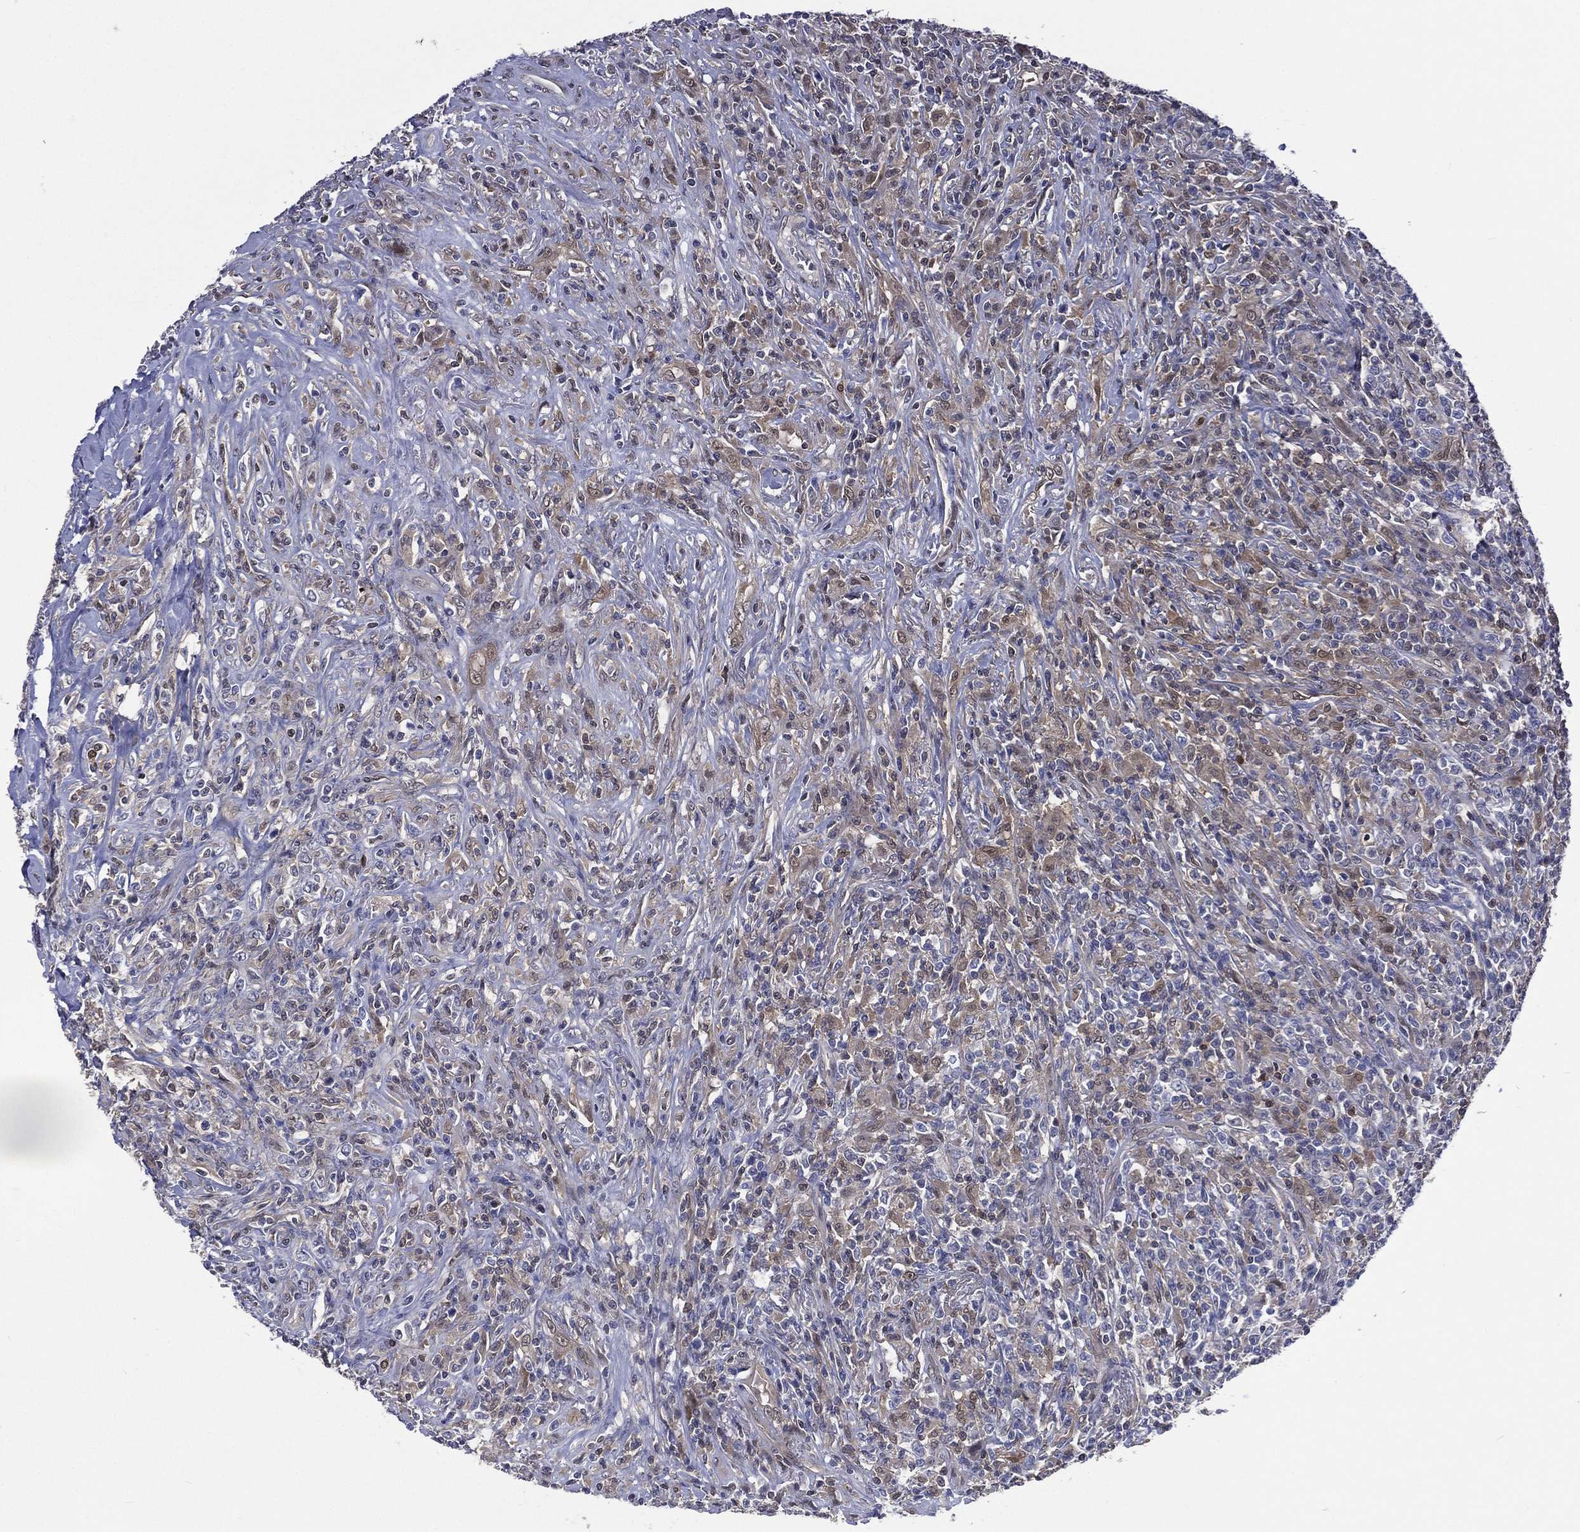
{"staining": {"intensity": "moderate", "quantity": "<25%", "location": "cytoplasmic/membranous,nuclear"}, "tissue": "lymphoma", "cell_type": "Tumor cells", "image_type": "cancer", "snomed": [{"axis": "morphology", "description": "Malignant lymphoma, non-Hodgkin's type, High grade"}, {"axis": "topography", "description": "Lung"}], "caption": "High-grade malignant lymphoma, non-Hodgkin's type stained with a brown dye shows moderate cytoplasmic/membranous and nuclear positive staining in about <25% of tumor cells.", "gene": "MTAP", "patient": {"sex": "male", "age": 79}}